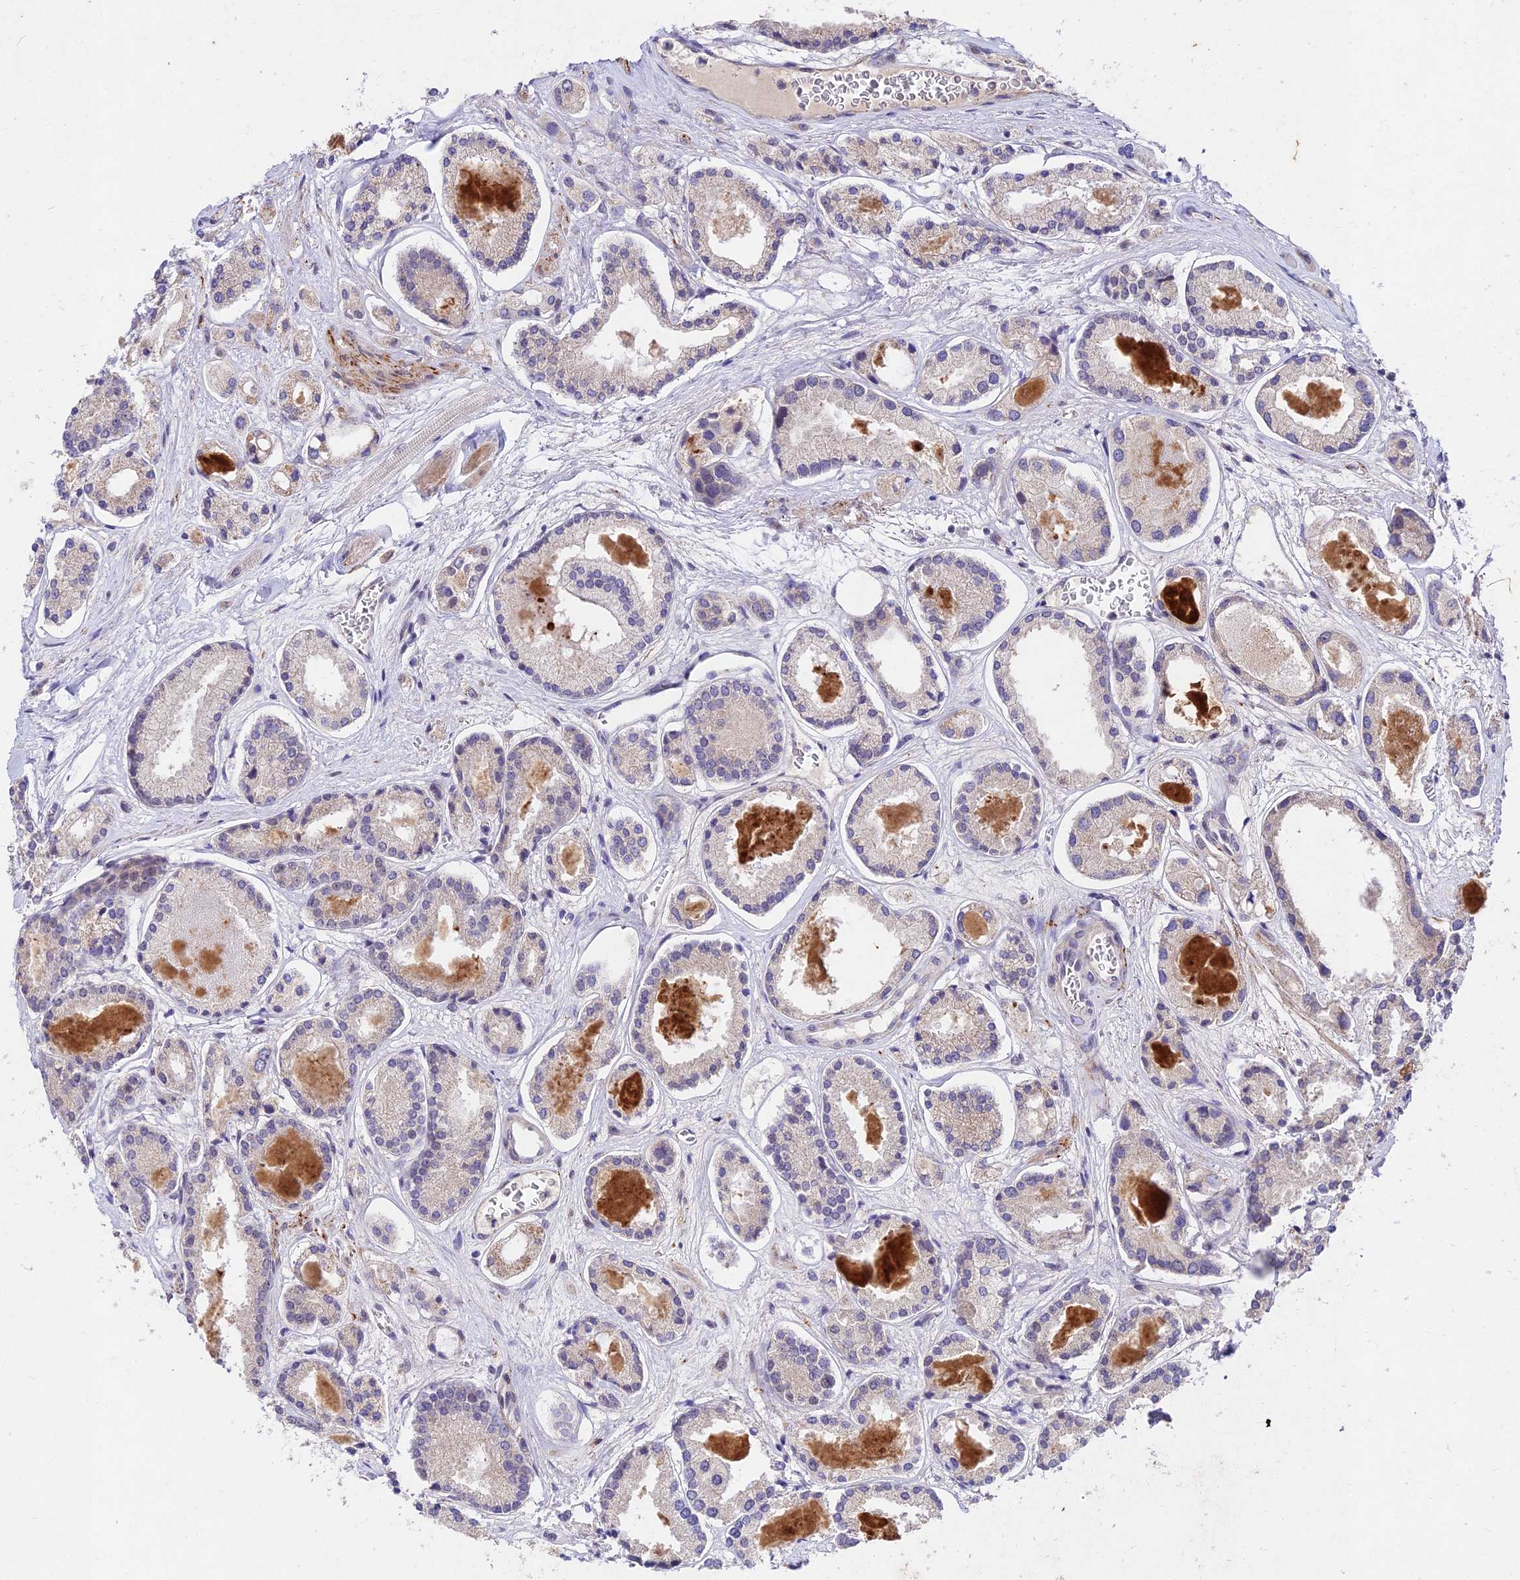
{"staining": {"intensity": "negative", "quantity": "none", "location": "none"}, "tissue": "prostate cancer", "cell_type": "Tumor cells", "image_type": "cancer", "snomed": [{"axis": "morphology", "description": "Adenocarcinoma, High grade"}, {"axis": "topography", "description": "Prostate"}], "caption": "Immunohistochemical staining of prostate cancer (high-grade adenocarcinoma) demonstrates no significant expression in tumor cells.", "gene": "RAVER1", "patient": {"sex": "male", "age": 67}}